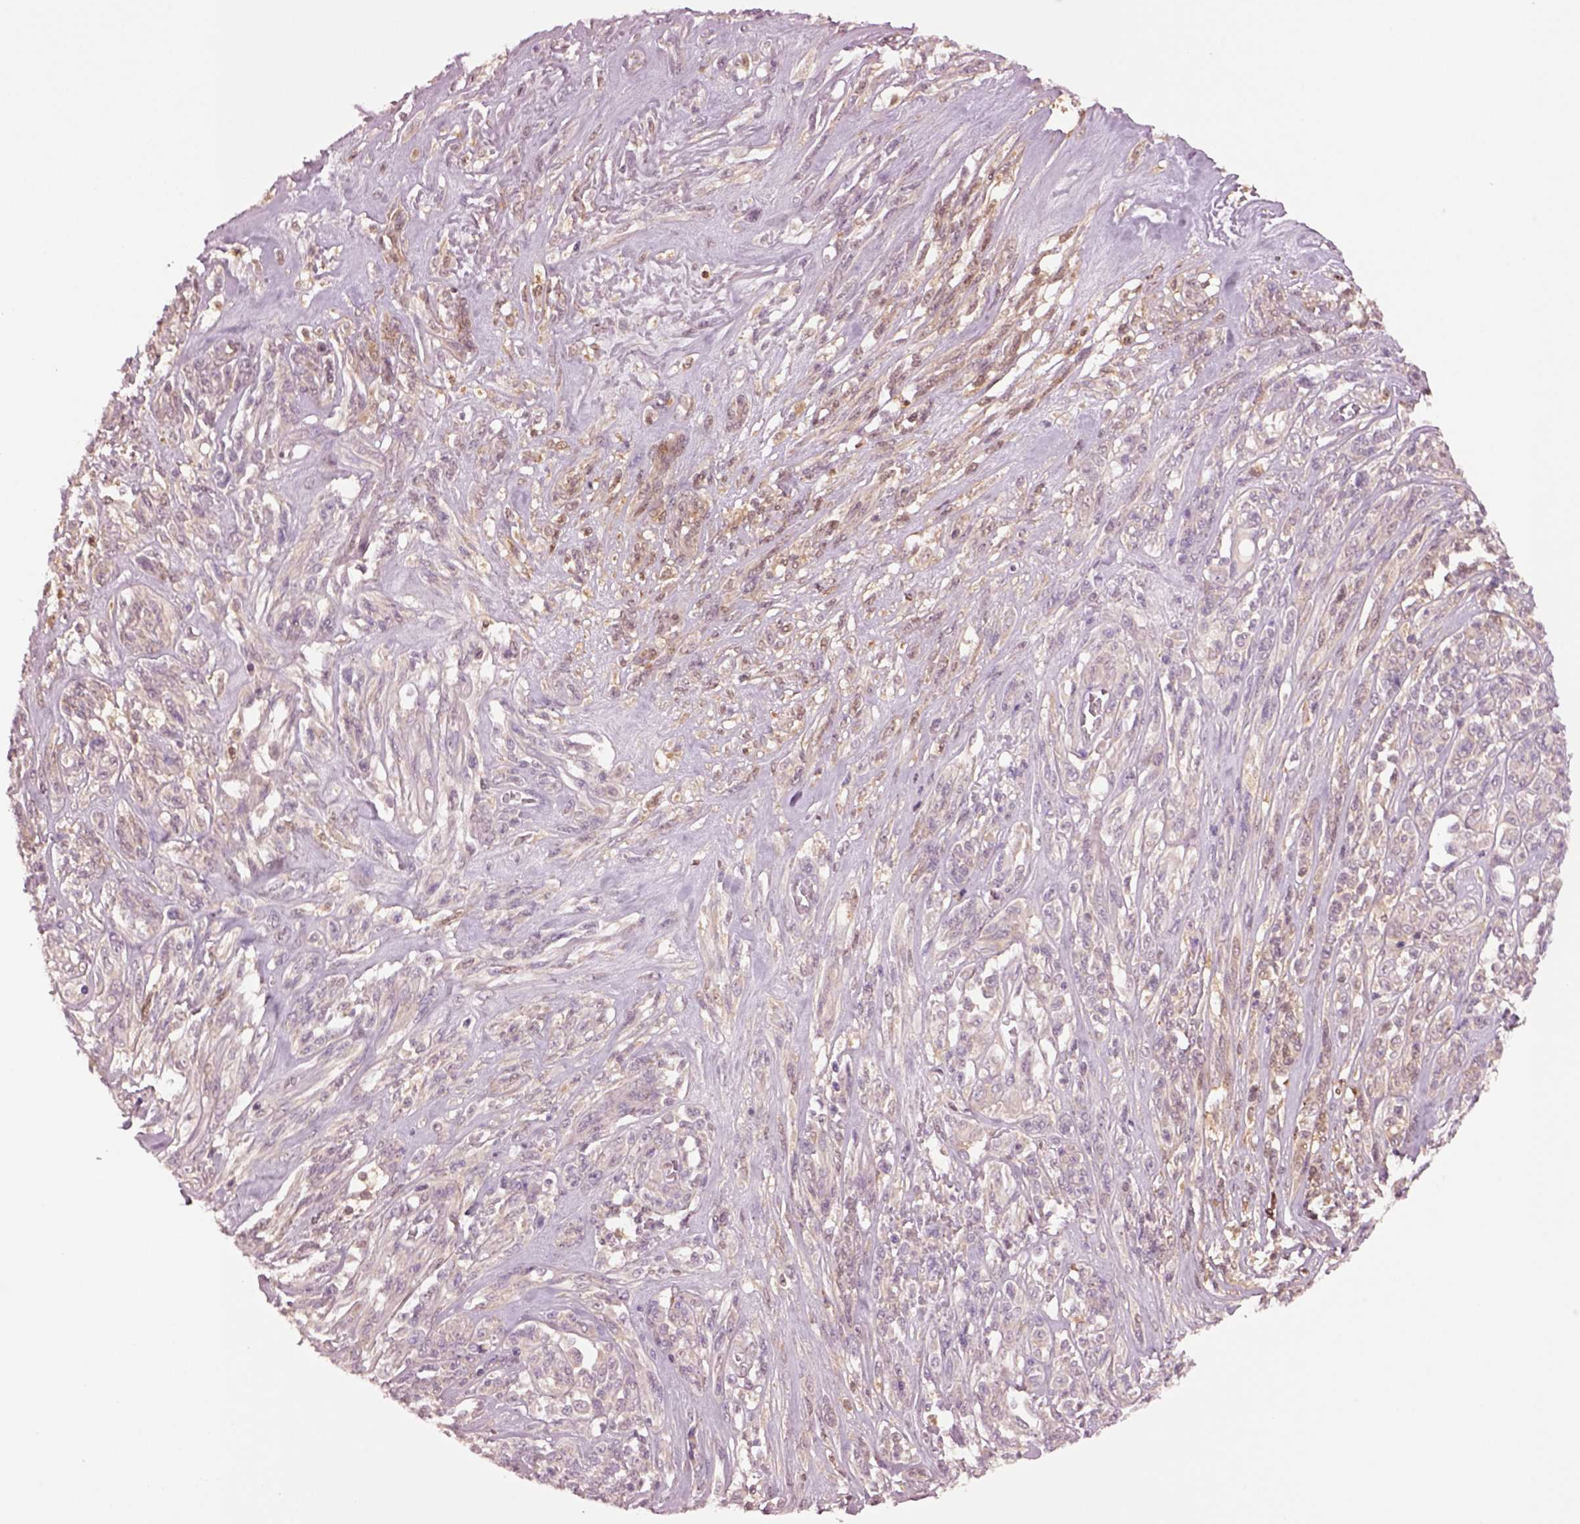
{"staining": {"intensity": "negative", "quantity": "none", "location": "none"}, "tissue": "melanoma", "cell_type": "Tumor cells", "image_type": "cancer", "snomed": [{"axis": "morphology", "description": "Malignant melanoma, NOS"}, {"axis": "topography", "description": "Skin"}], "caption": "This histopathology image is of malignant melanoma stained with IHC to label a protein in brown with the nuclei are counter-stained blue. There is no expression in tumor cells. (DAB (3,3'-diaminobenzidine) immunohistochemistry with hematoxylin counter stain).", "gene": "CLPSL1", "patient": {"sex": "female", "age": 91}}